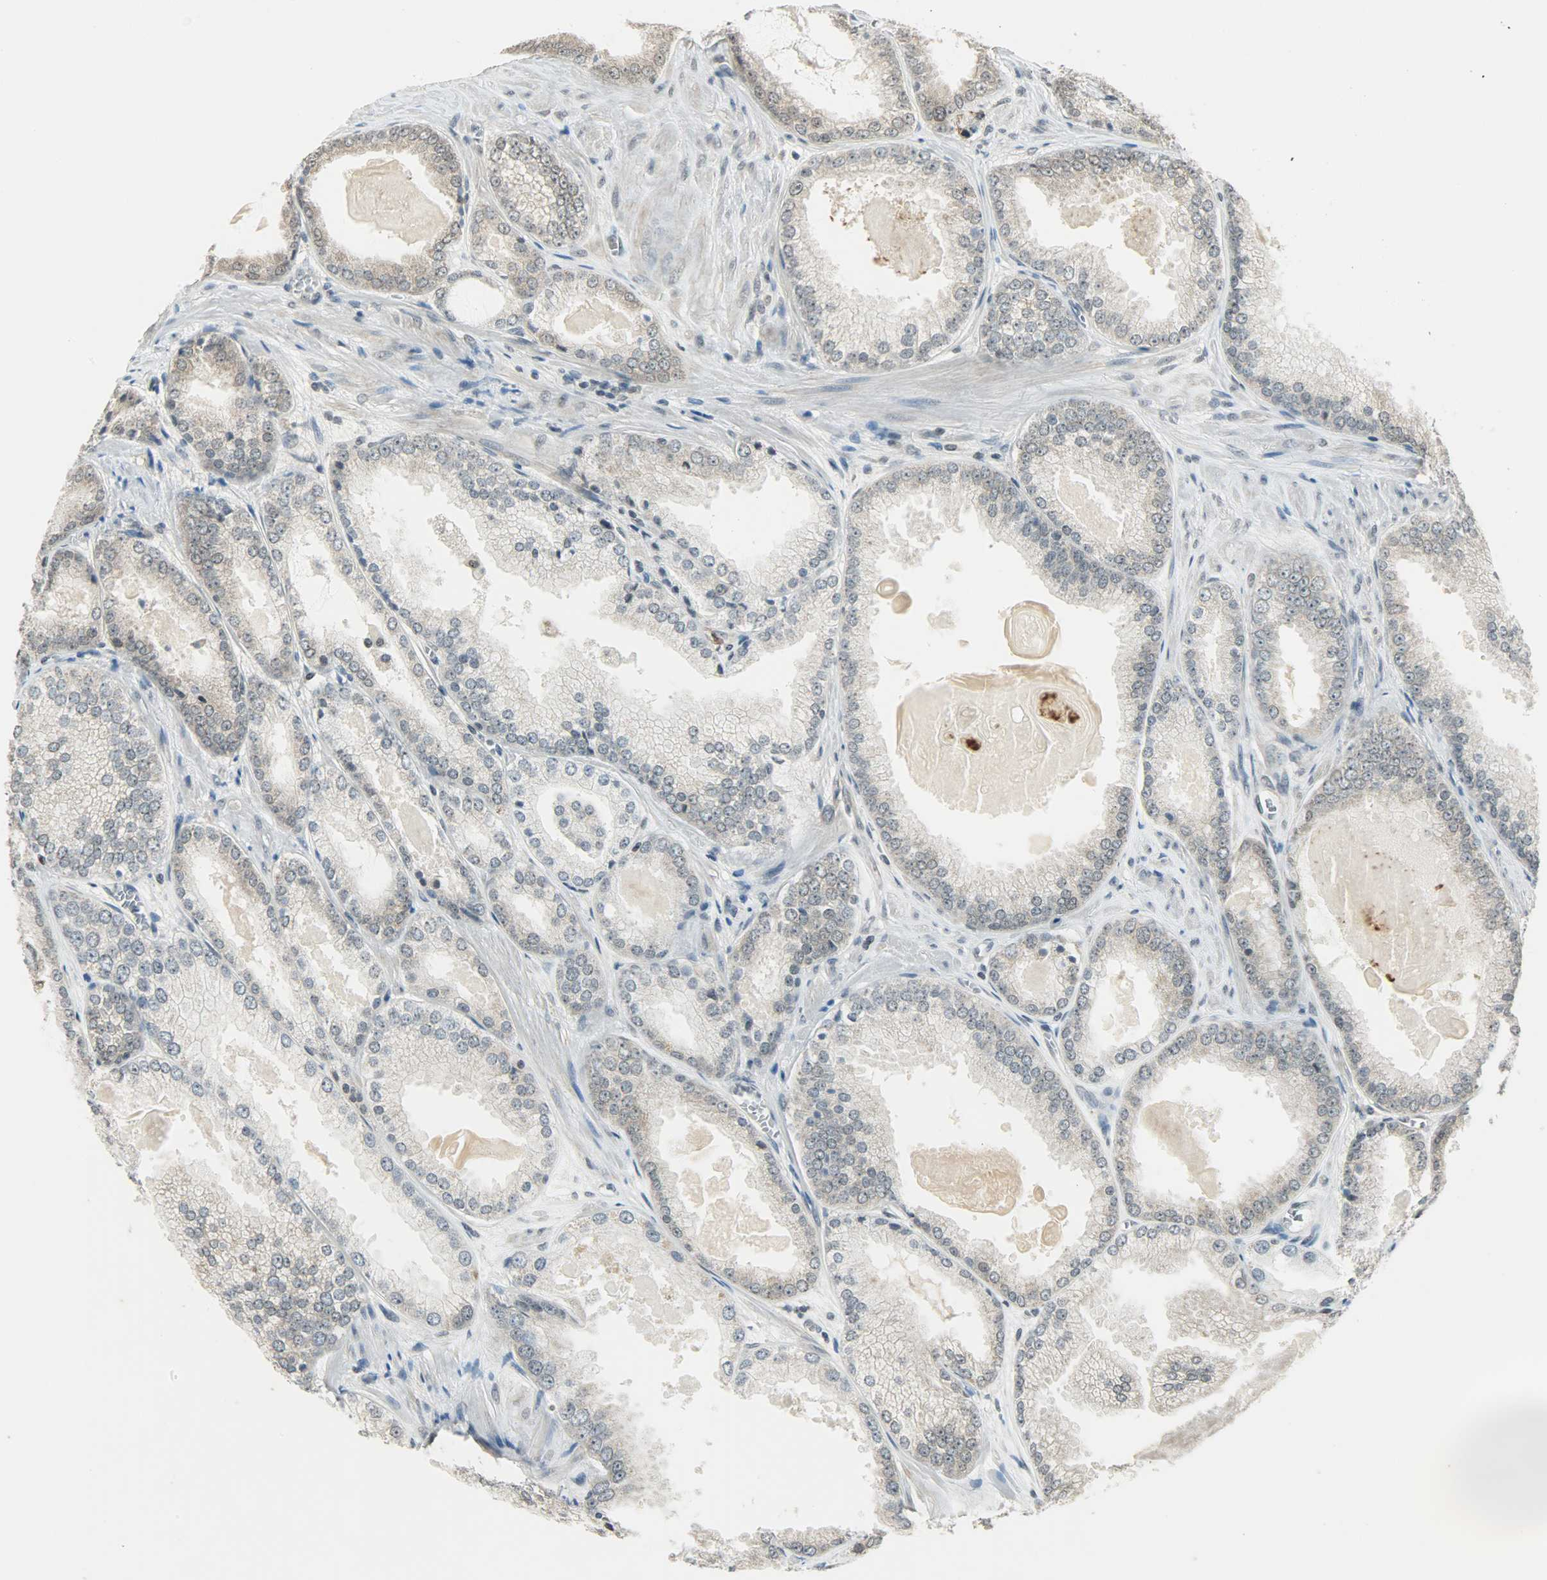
{"staining": {"intensity": "negative", "quantity": "none", "location": "none"}, "tissue": "prostate cancer", "cell_type": "Tumor cells", "image_type": "cancer", "snomed": [{"axis": "morphology", "description": "Adenocarcinoma, High grade"}, {"axis": "topography", "description": "Prostate"}], "caption": "The photomicrograph reveals no staining of tumor cells in adenocarcinoma (high-grade) (prostate). (DAB (3,3'-diaminobenzidine) immunohistochemistry (IHC), high magnification).", "gene": "SMARCA5", "patient": {"sex": "male", "age": 61}}